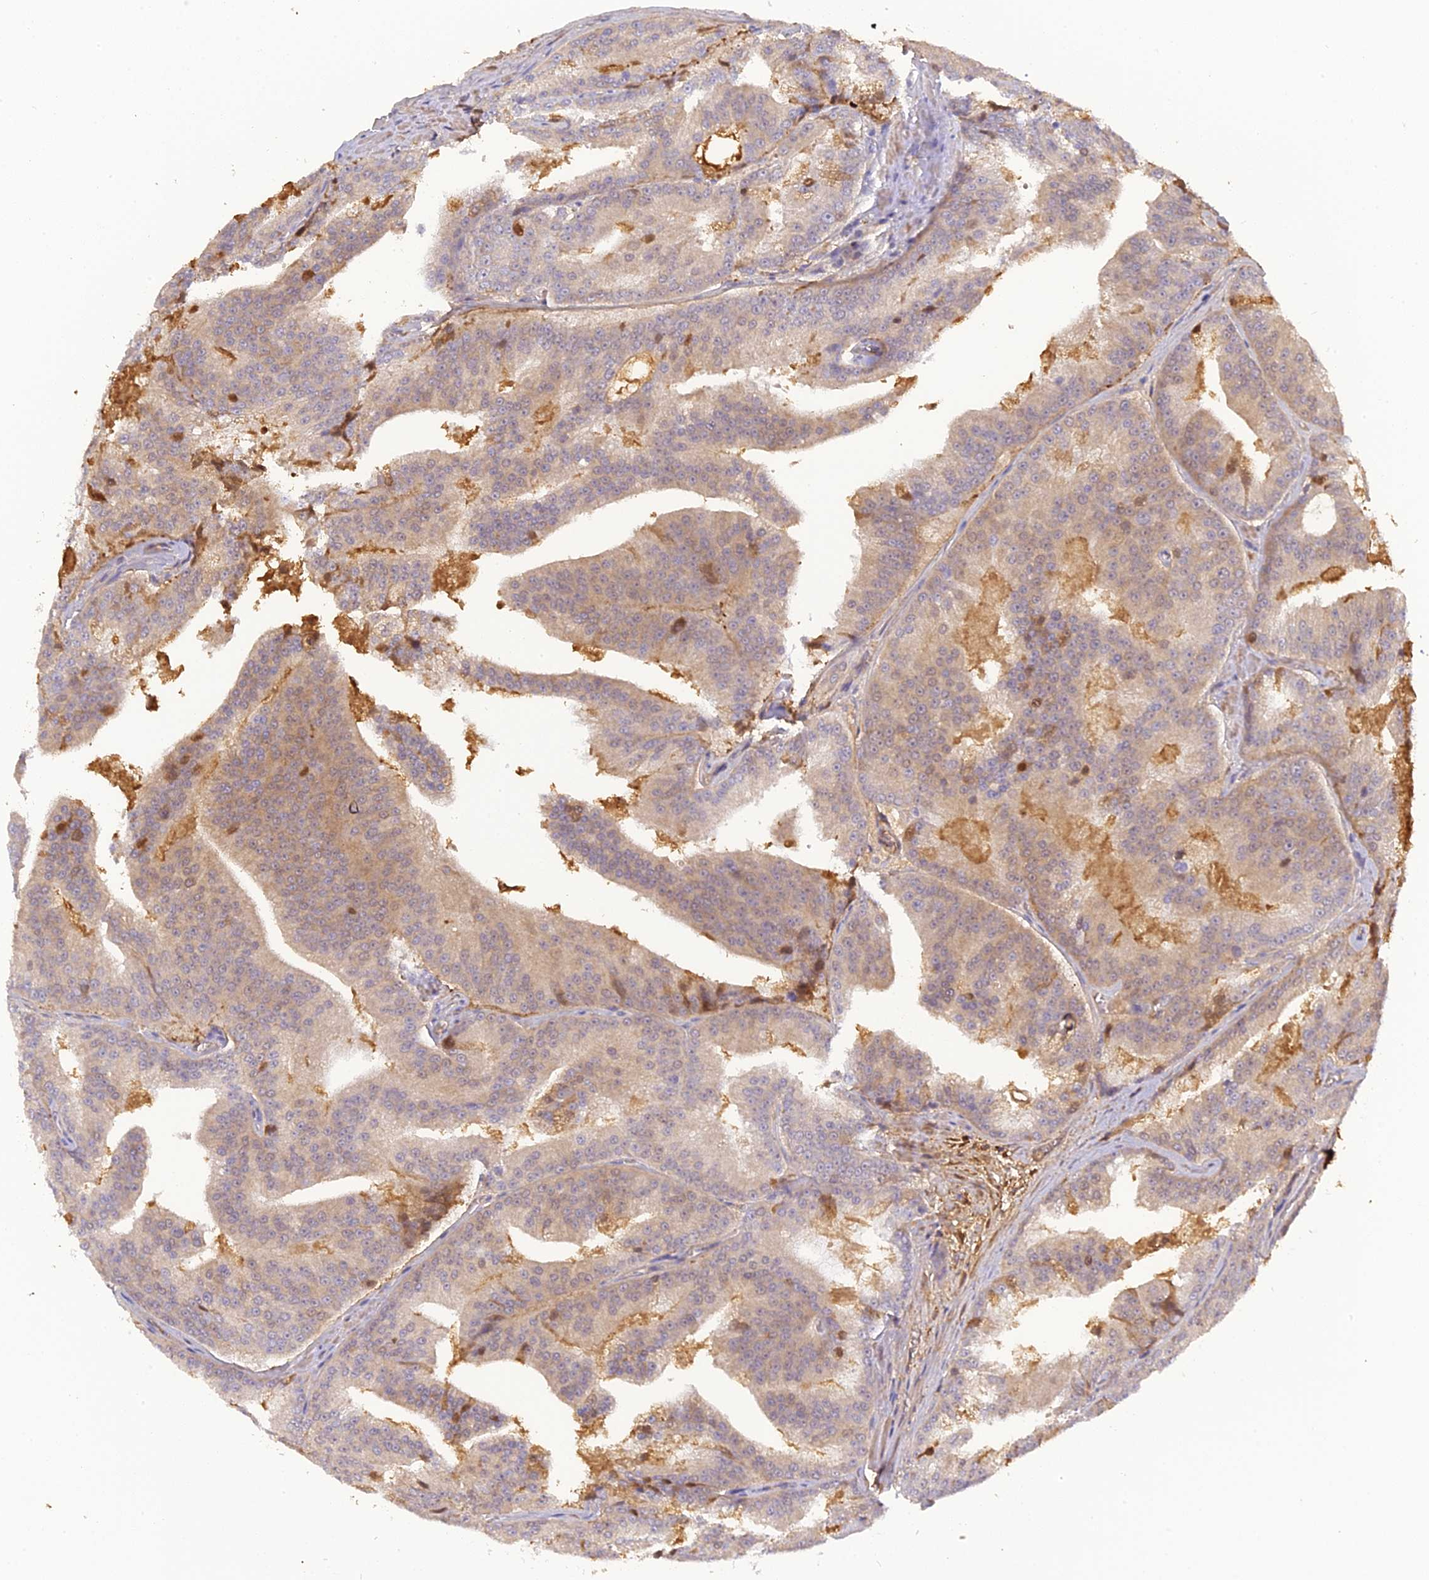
{"staining": {"intensity": "weak", "quantity": "25%-75%", "location": "cytoplasmic/membranous"}, "tissue": "prostate cancer", "cell_type": "Tumor cells", "image_type": "cancer", "snomed": [{"axis": "morphology", "description": "Adenocarcinoma, High grade"}, {"axis": "topography", "description": "Prostate"}], "caption": "Immunohistochemical staining of prostate cancer (high-grade adenocarcinoma) exhibits low levels of weak cytoplasmic/membranous protein positivity in approximately 25%-75% of tumor cells.", "gene": "PZP", "patient": {"sex": "male", "age": 61}}